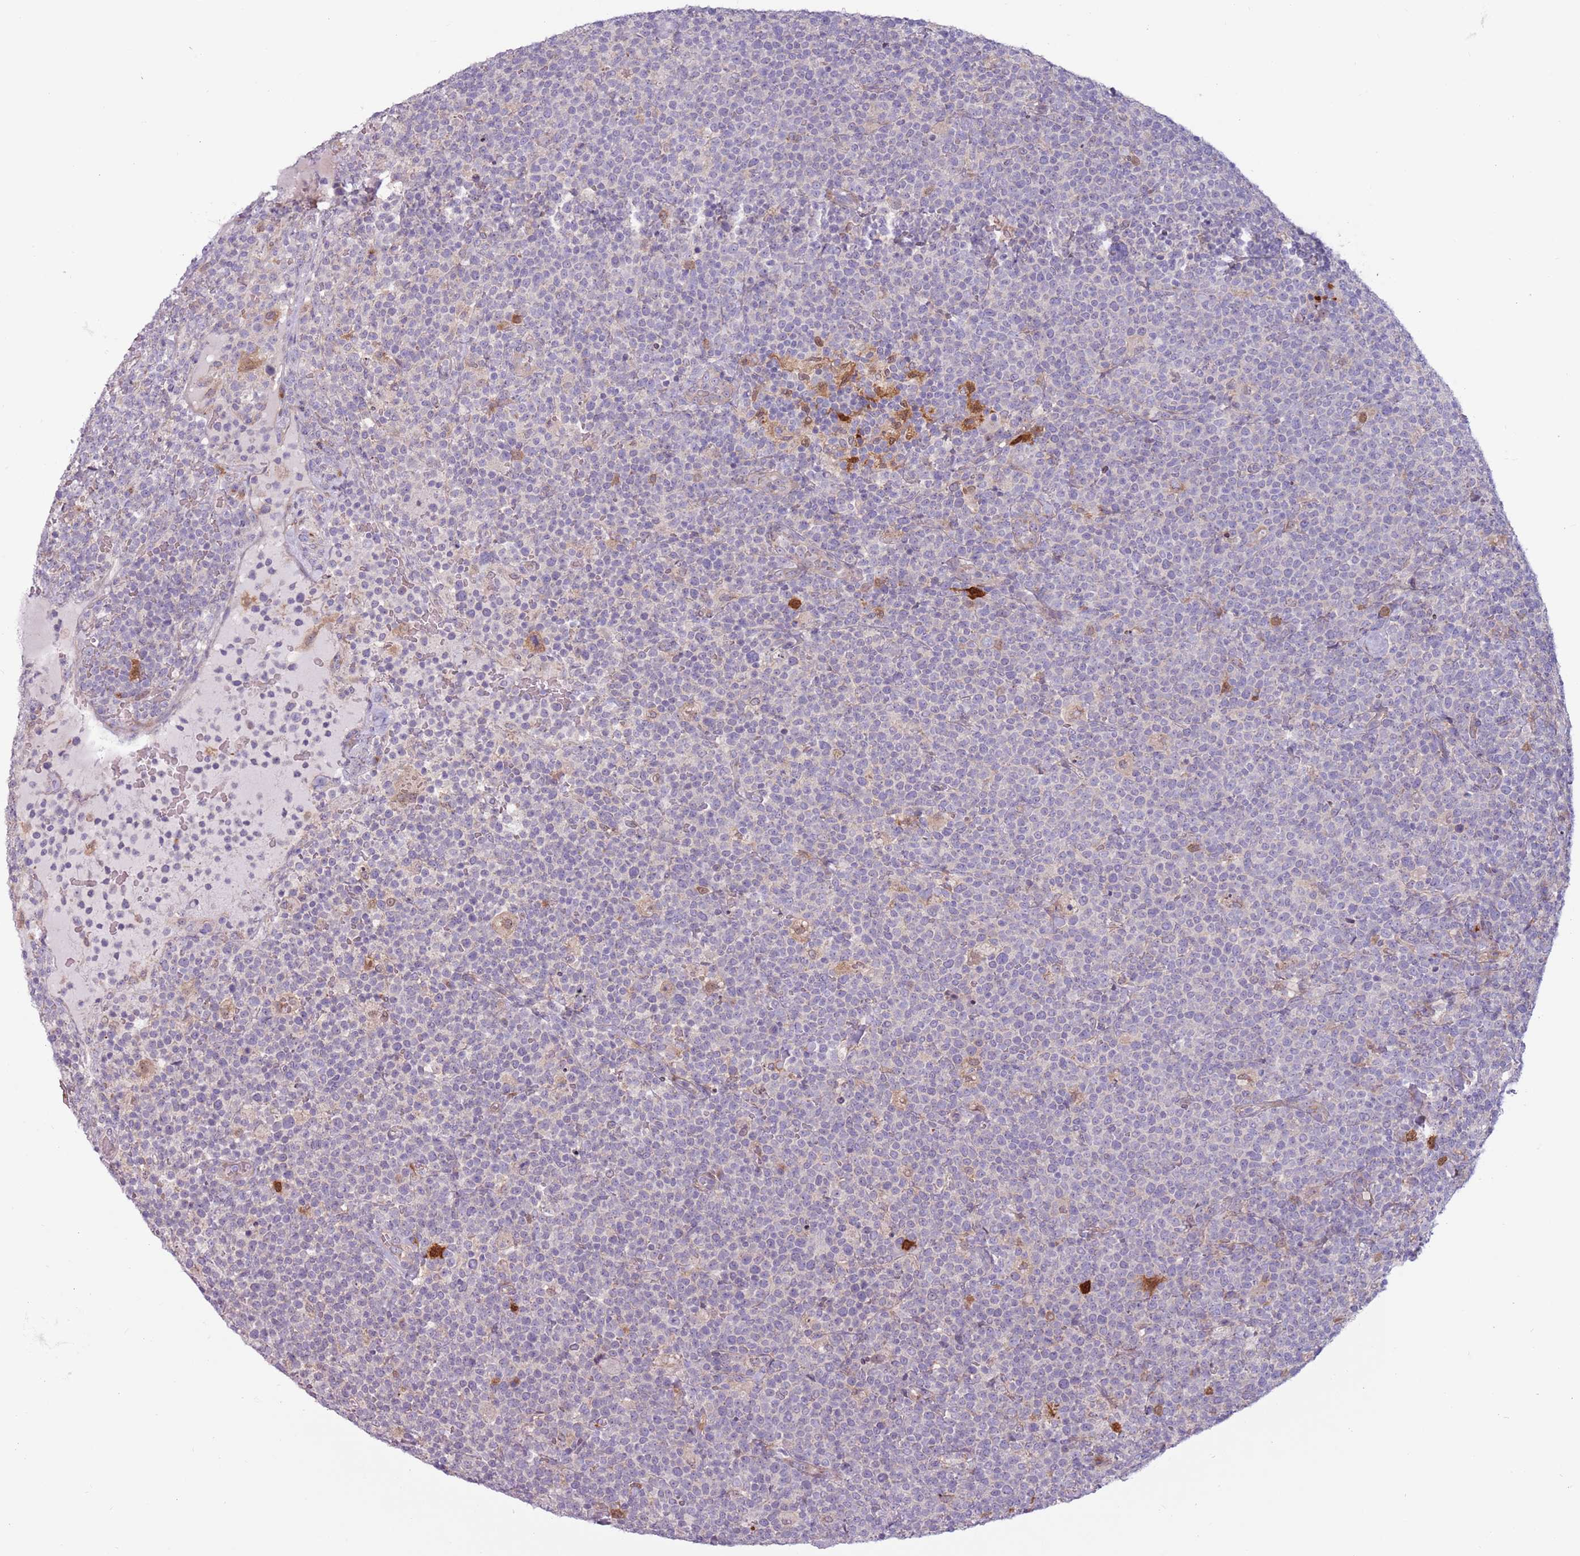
{"staining": {"intensity": "negative", "quantity": "none", "location": "none"}, "tissue": "lymphoma", "cell_type": "Tumor cells", "image_type": "cancer", "snomed": [{"axis": "morphology", "description": "Malignant lymphoma, non-Hodgkin's type, High grade"}, {"axis": "topography", "description": "Lymph node"}], "caption": "Human high-grade malignant lymphoma, non-Hodgkin's type stained for a protein using immunohistochemistry (IHC) exhibits no staining in tumor cells.", "gene": "CCDC150", "patient": {"sex": "male", "age": 61}}